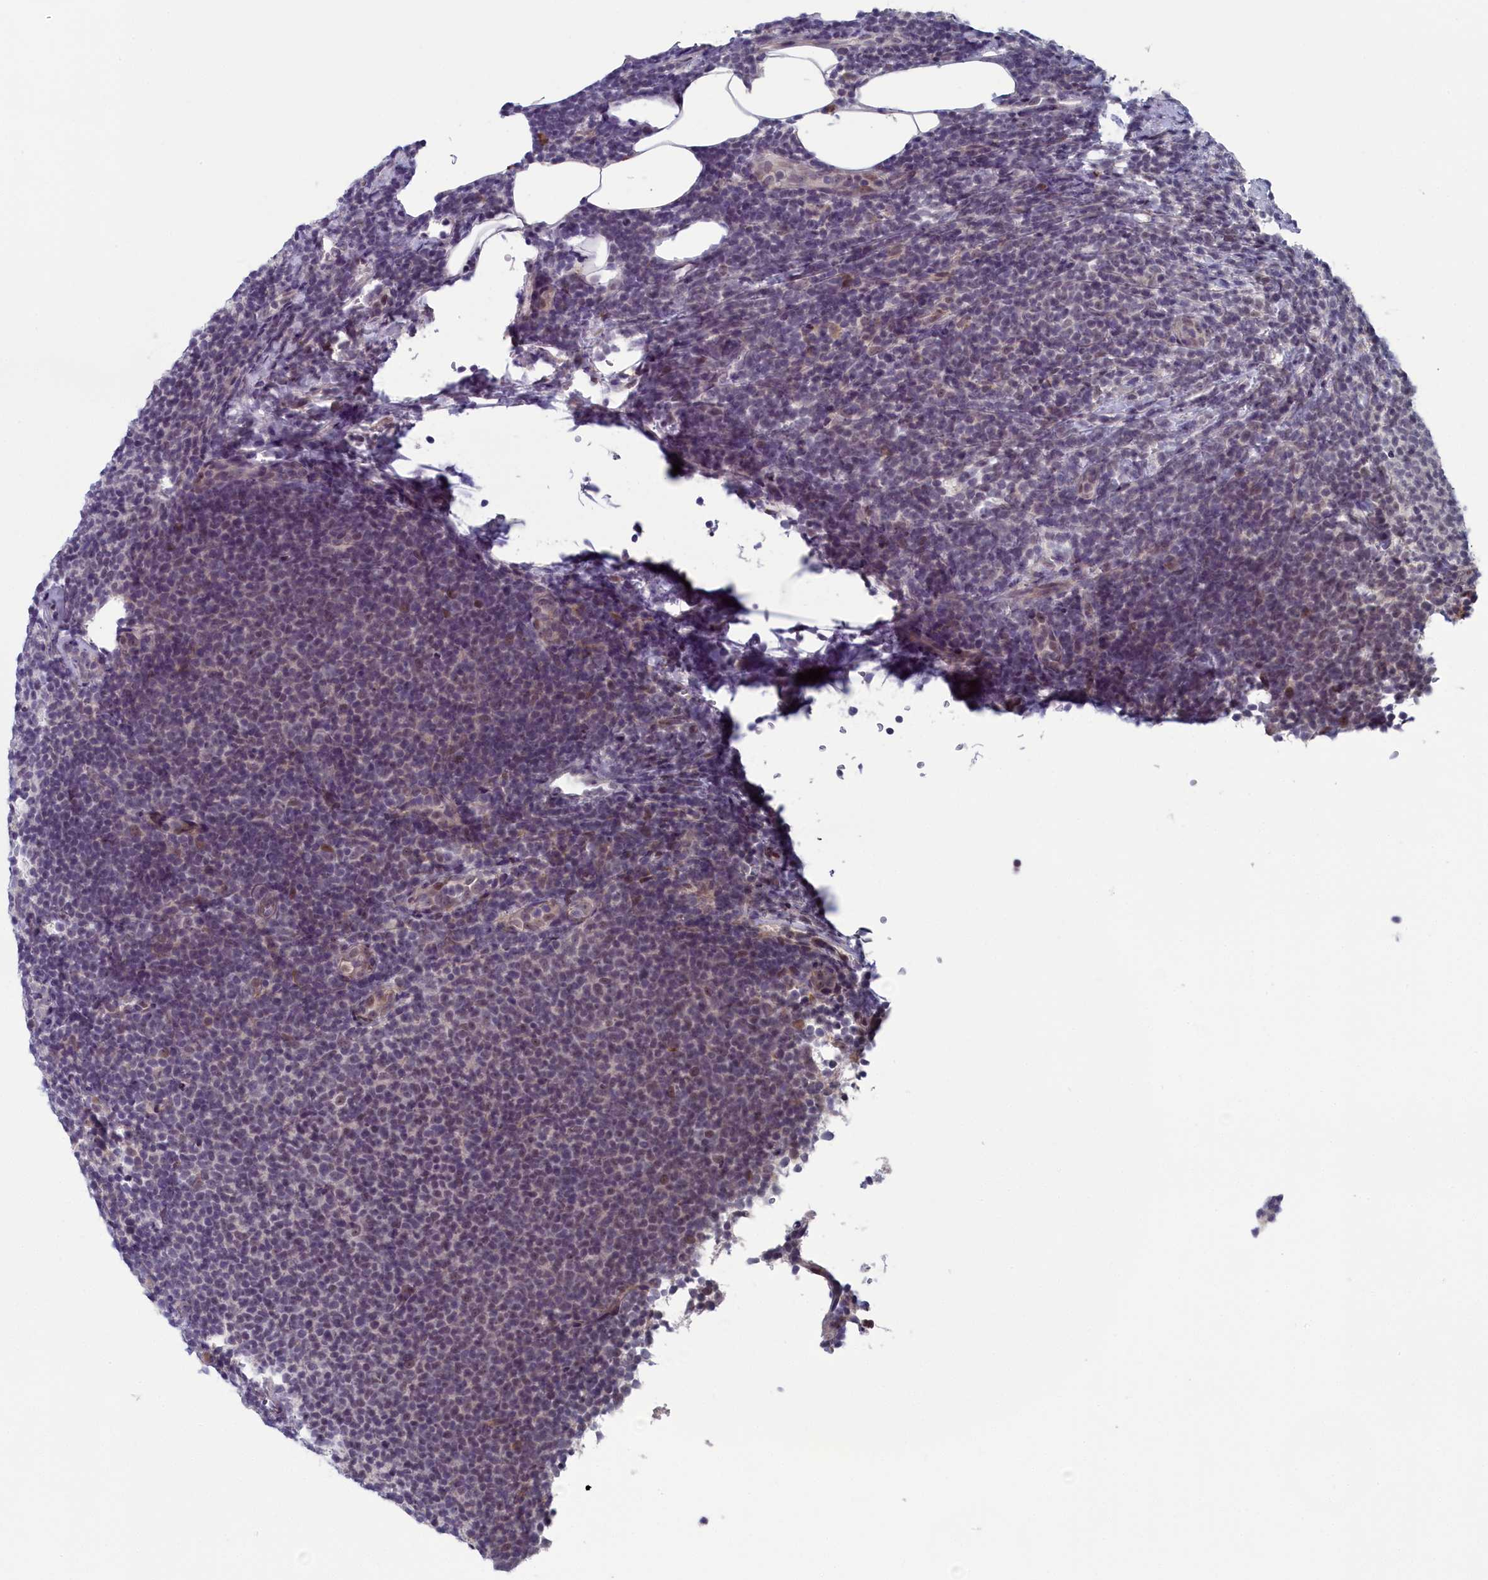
{"staining": {"intensity": "weak", "quantity": "25%-75%", "location": "nuclear"}, "tissue": "lymphoma", "cell_type": "Tumor cells", "image_type": "cancer", "snomed": [{"axis": "morphology", "description": "Malignant lymphoma, non-Hodgkin's type, Low grade"}, {"axis": "topography", "description": "Lymph node"}], "caption": "IHC histopathology image of lymphoma stained for a protein (brown), which reveals low levels of weak nuclear expression in about 25%-75% of tumor cells.", "gene": "CNEP1R1", "patient": {"sex": "male", "age": 66}}